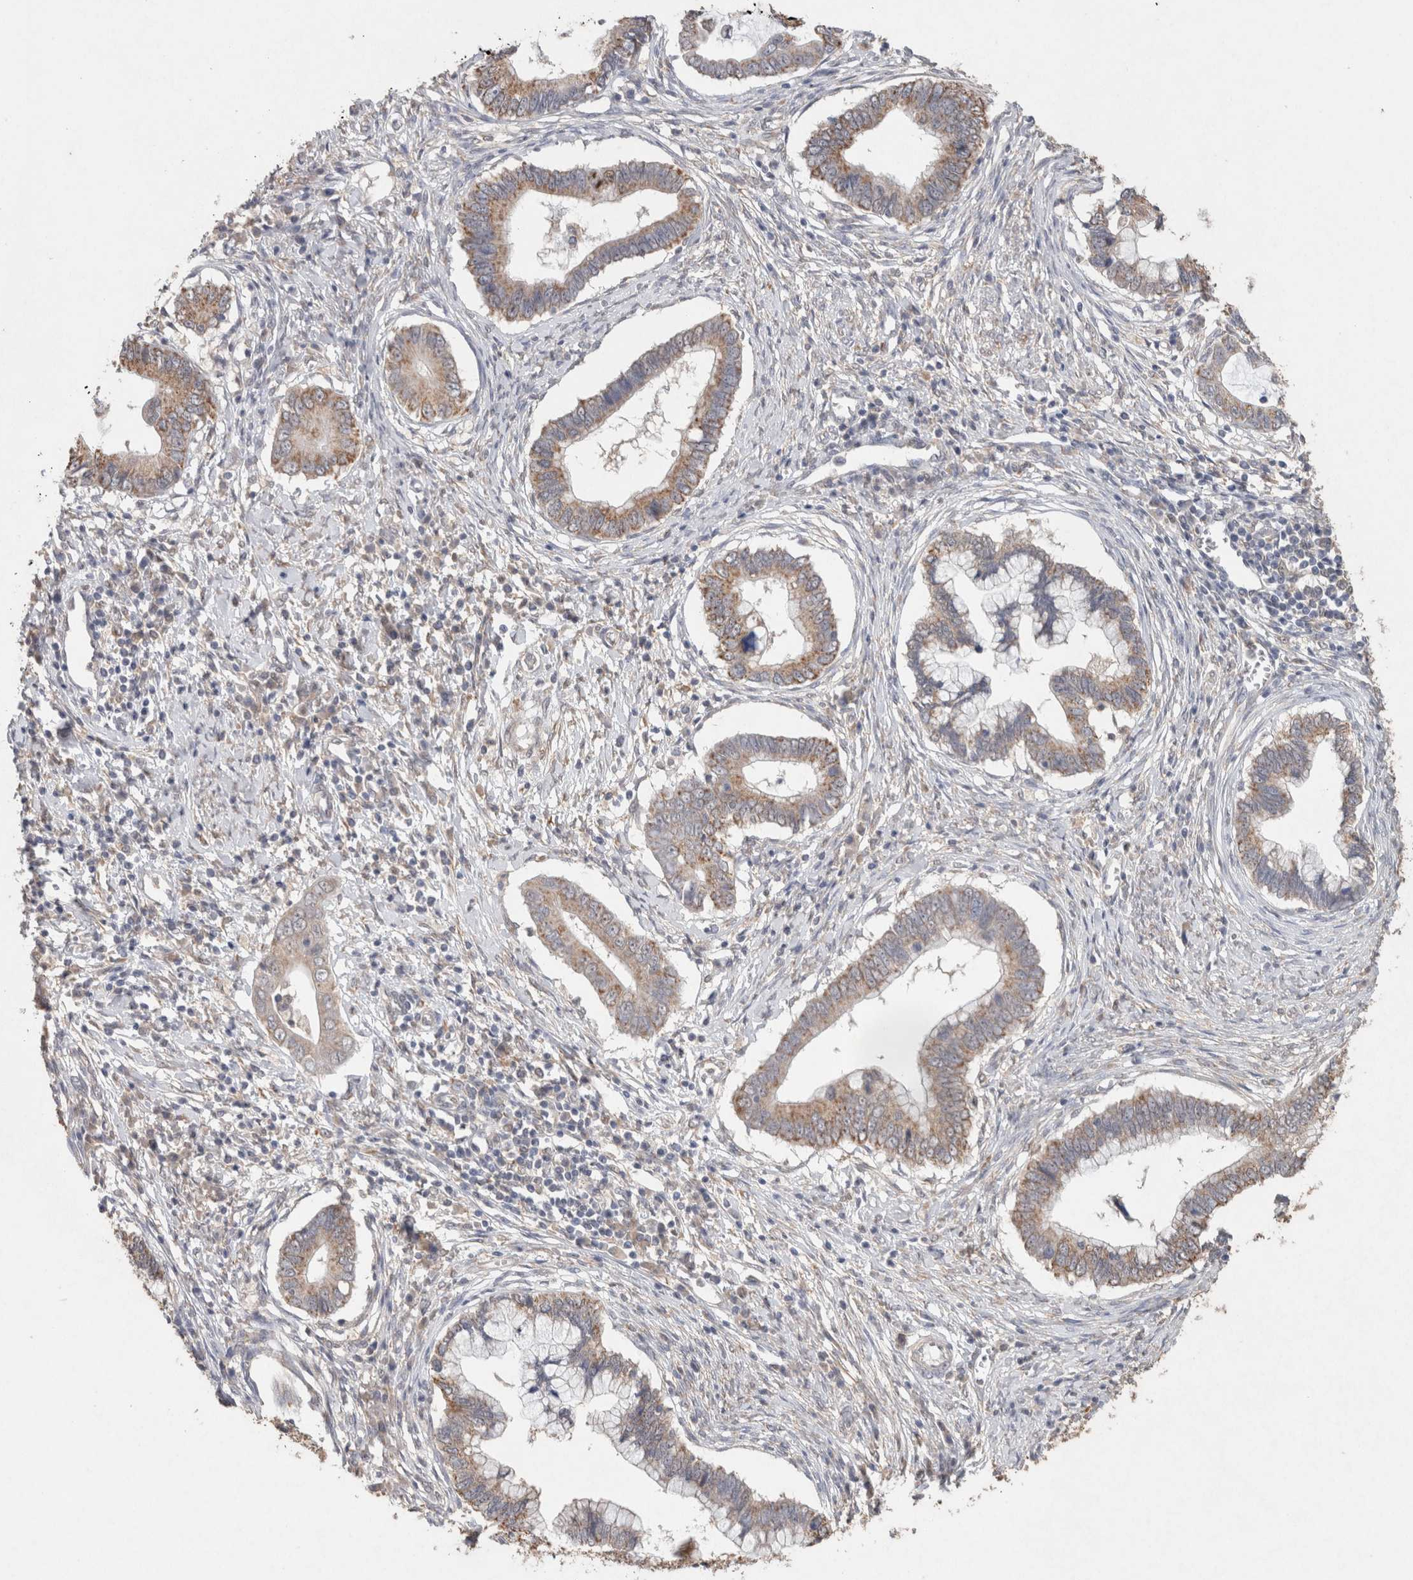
{"staining": {"intensity": "moderate", "quantity": ">75%", "location": "cytoplasmic/membranous"}, "tissue": "cervical cancer", "cell_type": "Tumor cells", "image_type": "cancer", "snomed": [{"axis": "morphology", "description": "Adenocarcinoma, NOS"}, {"axis": "topography", "description": "Cervix"}], "caption": "Tumor cells reveal medium levels of moderate cytoplasmic/membranous staining in about >75% of cells in adenocarcinoma (cervical). Immunohistochemistry stains the protein of interest in brown and the nuclei are stained blue.", "gene": "RAB14", "patient": {"sex": "female", "age": 44}}